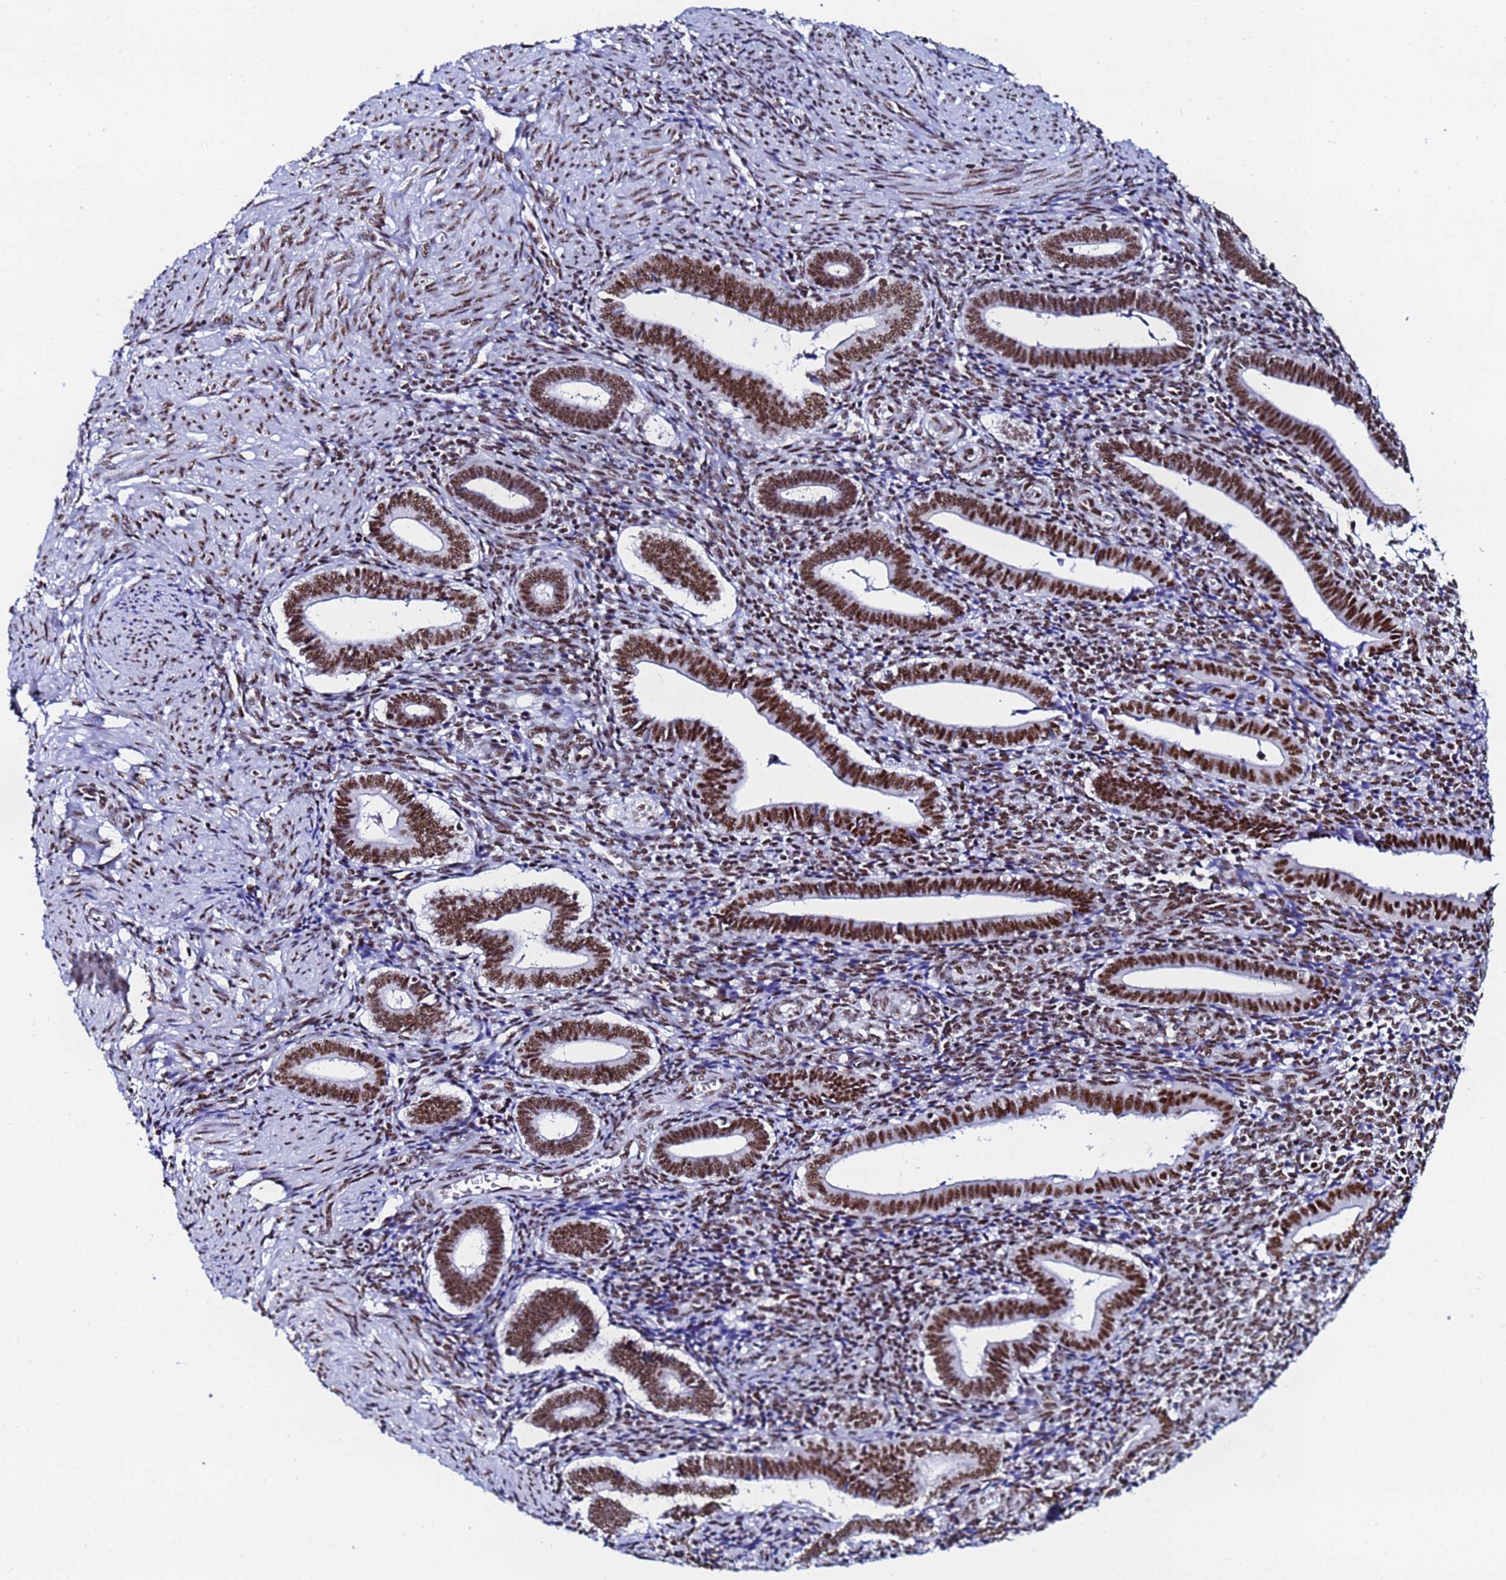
{"staining": {"intensity": "strong", "quantity": ">75%", "location": "nuclear"}, "tissue": "endometrium", "cell_type": "Cells in endometrial stroma", "image_type": "normal", "snomed": [{"axis": "morphology", "description": "Normal tissue, NOS"}, {"axis": "topography", "description": "Other"}, {"axis": "topography", "description": "Endometrium"}], "caption": "Immunohistochemistry micrograph of unremarkable endometrium stained for a protein (brown), which reveals high levels of strong nuclear positivity in about >75% of cells in endometrial stroma.", "gene": "SNRPA1", "patient": {"sex": "female", "age": 44}}